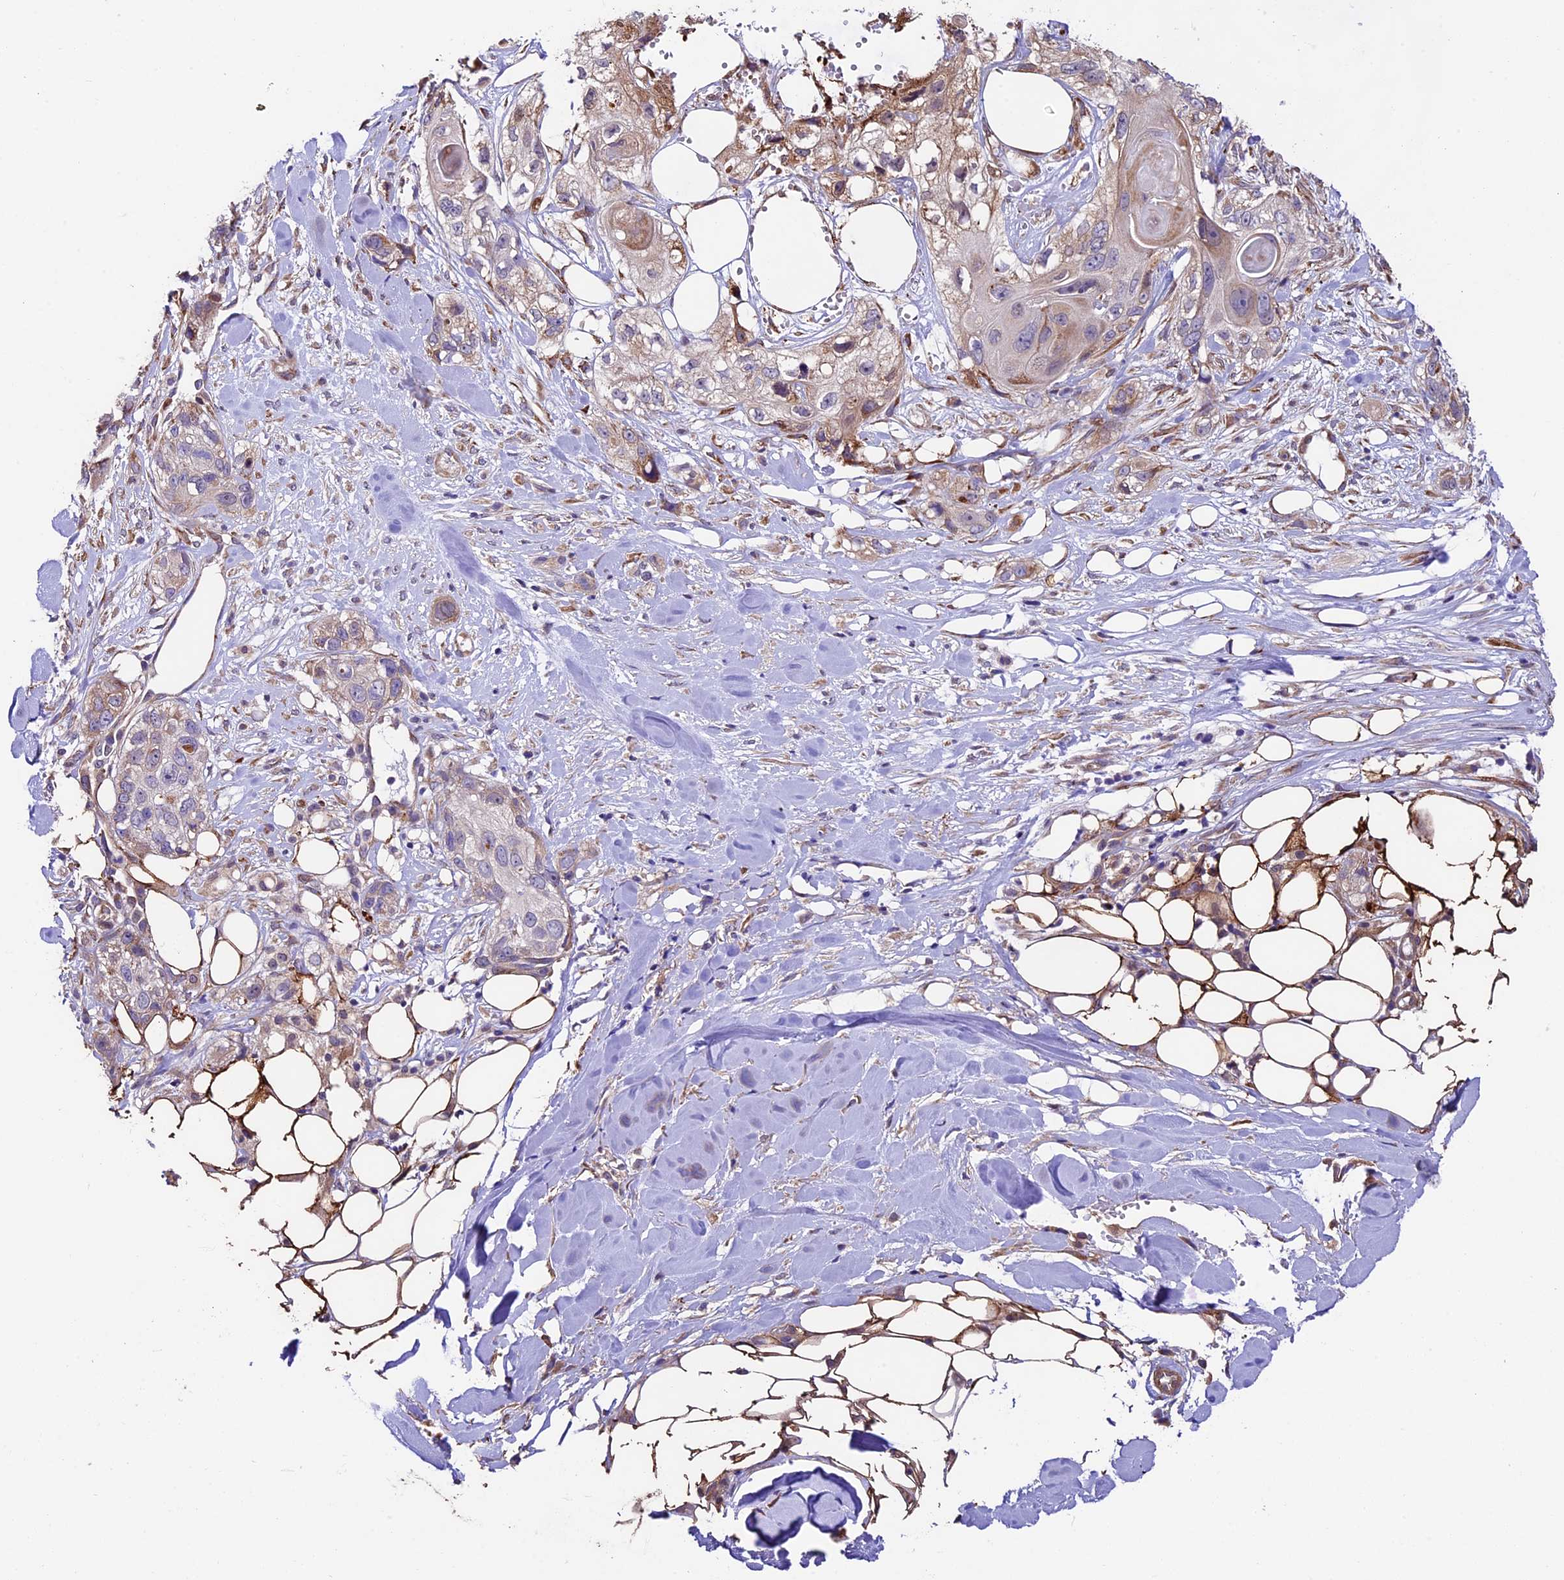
{"staining": {"intensity": "negative", "quantity": "none", "location": "none"}, "tissue": "skin cancer", "cell_type": "Tumor cells", "image_type": "cancer", "snomed": [{"axis": "morphology", "description": "Normal tissue, NOS"}, {"axis": "morphology", "description": "Squamous cell carcinoma, NOS"}, {"axis": "topography", "description": "Skin"}], "caption": "IHC photomicrograph of human skin cancer (squamous cell carcinoma) stained for a protein (brown), which reveals no staining in tumor cells.", "gene": "LSM7", "patient": {"sex": "male", "age": 72}}